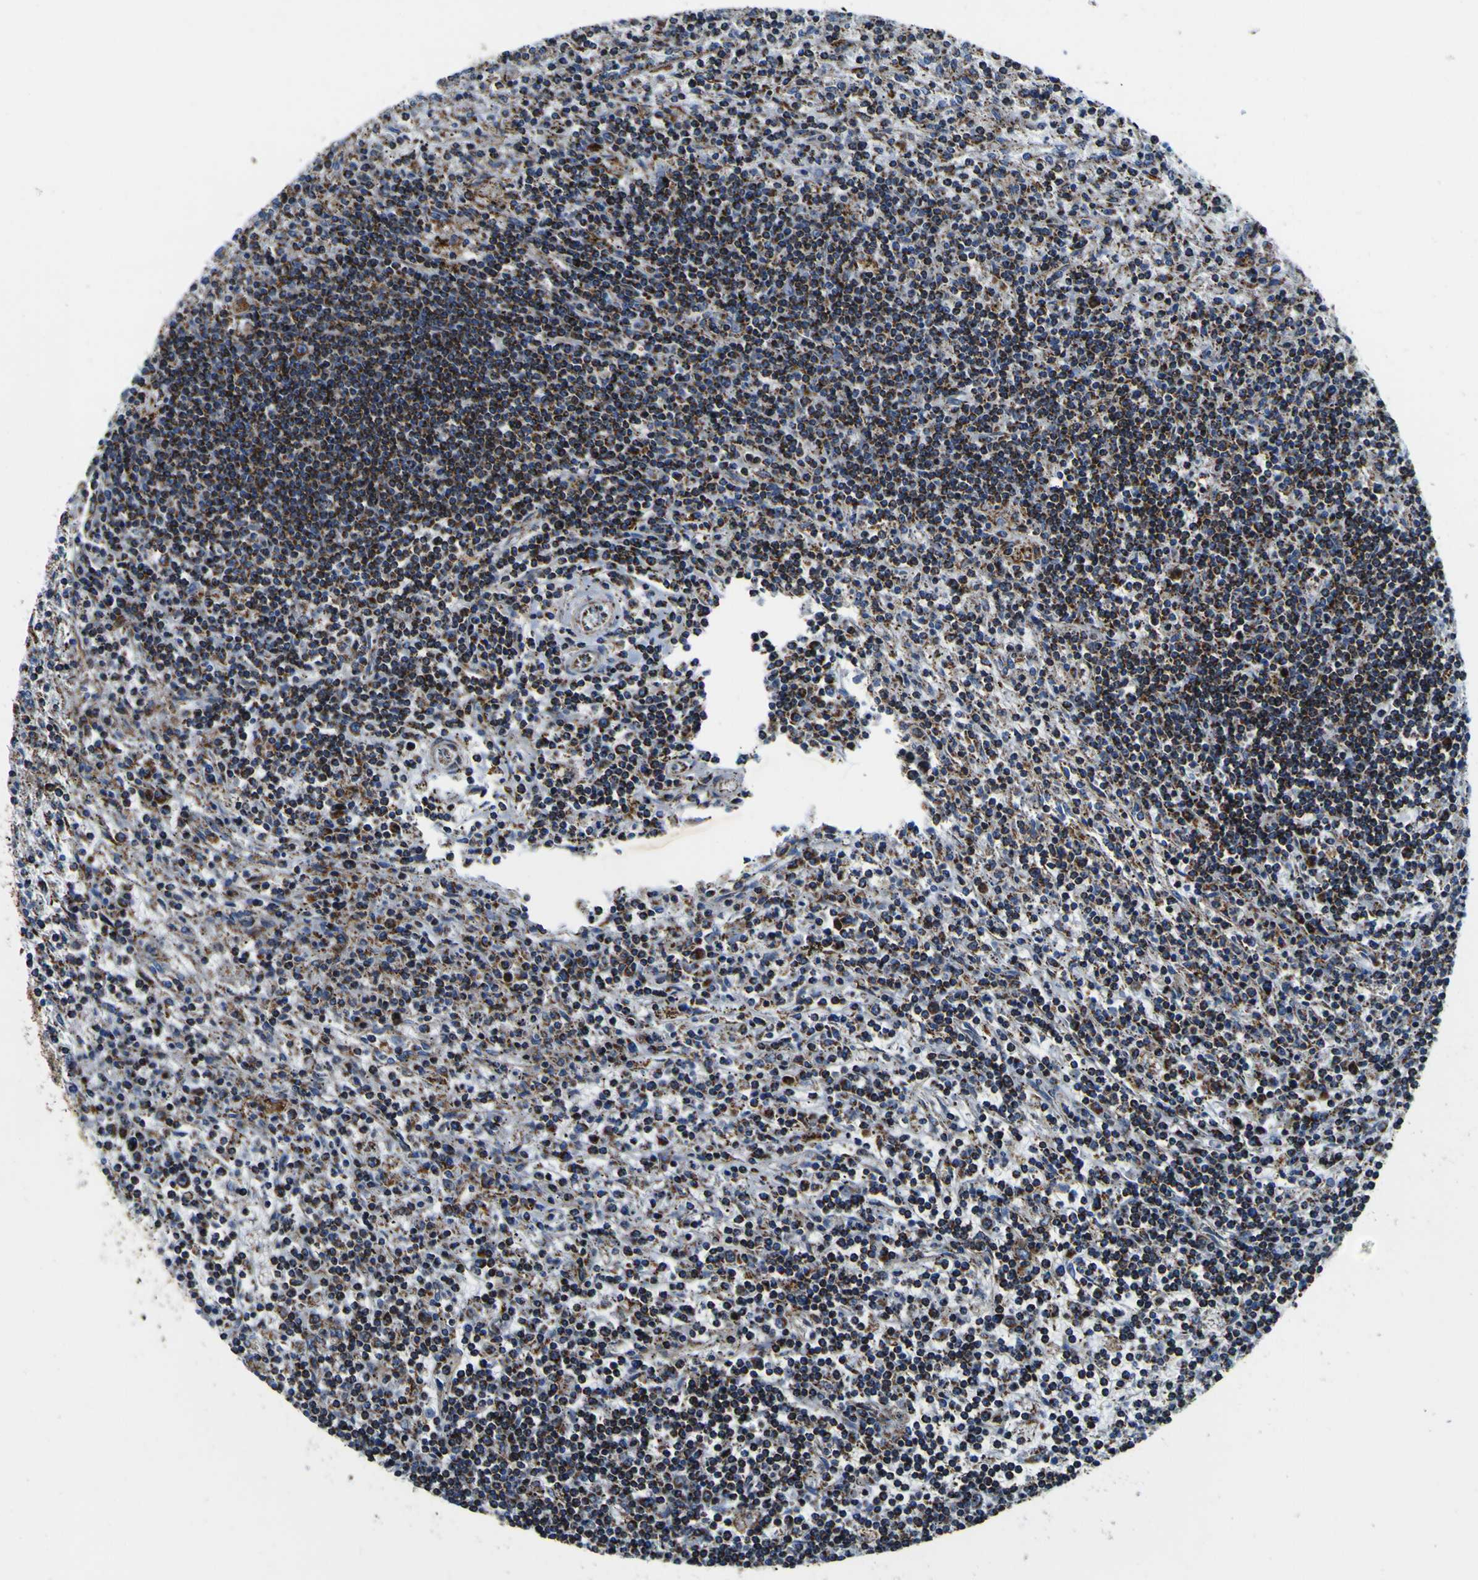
{"staining": {"intensity": "strong", "quantity": "25%-75%", "location": "cytoplasmic/membranous"}, "tissue": "lymphoma", "cell_type": "Tumor cells", "image_type": "cancer", "snomed": [{"axis": "morphology", "description": "Malignant lymphoma, non-Hodgkin's type, Low grade"}, {"axis": "topography", "description": "Spleen"}], "caption": "Brown immunohistochemical staining in human lymphoma shows strong cytoplasmic/membranous expression in about 25%-75% of tumor cells.", "gene": "PTRH2", "patient": {"sex": "male", "age": 76}}